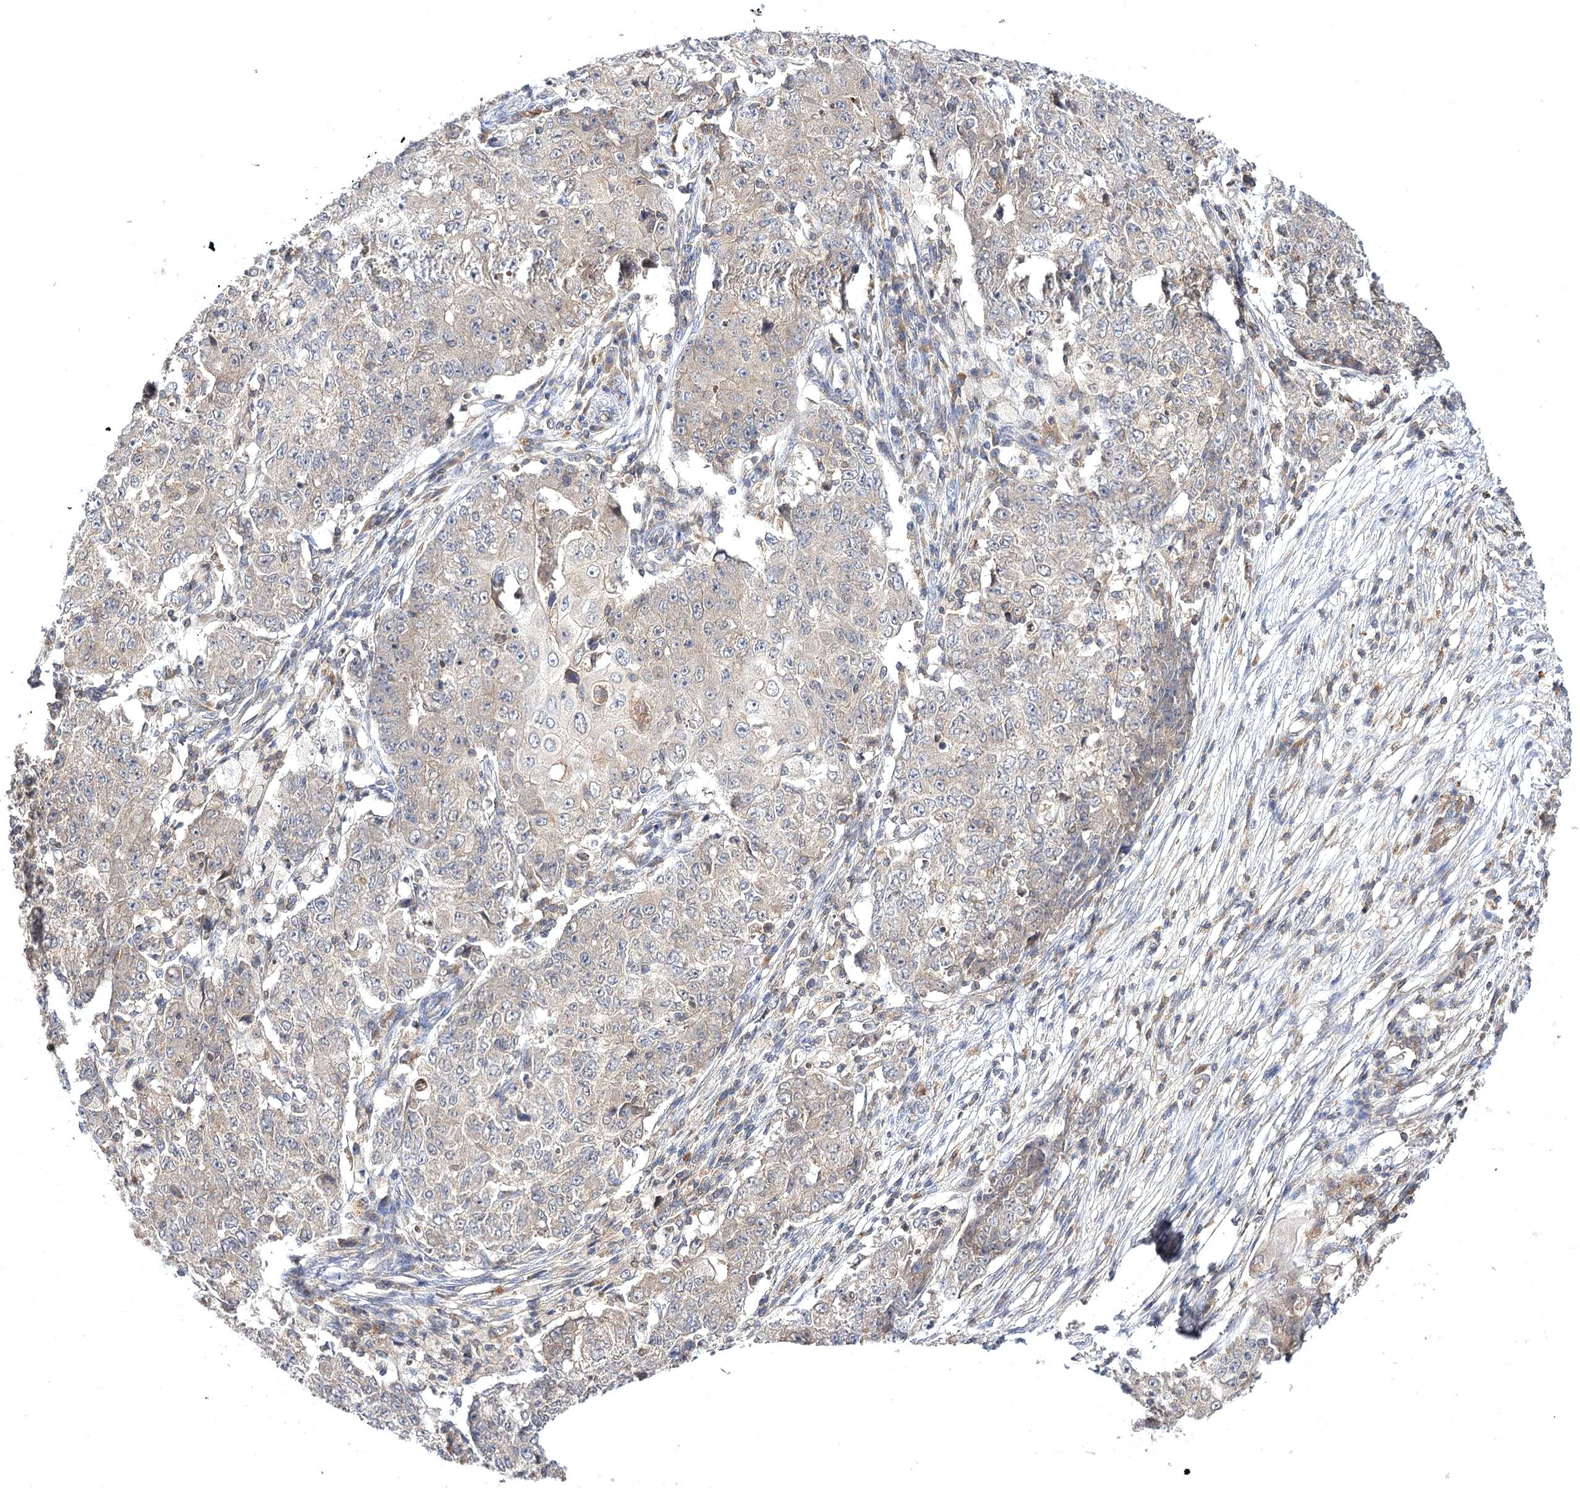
{"staining": {"intensity": "weak", "quantity": "<25%", "location": "cytoplasmic/membranous"}, "tissue": "ovarian cancer", "cell_type": "Tumor cells", "image_type": "cancer", "snomed": [{"axis": "morphology", "description": "Carcinoma, endometroid"}, {"axis": "topography", "description": "Ovary"}], "caption": "DAB immunohistochemical staining of ovarian endometroid carcinoma demonstrates no significant expression in tumor cells.", "gene": "BCR", "patient": {"sex": "female", "age": 42}}